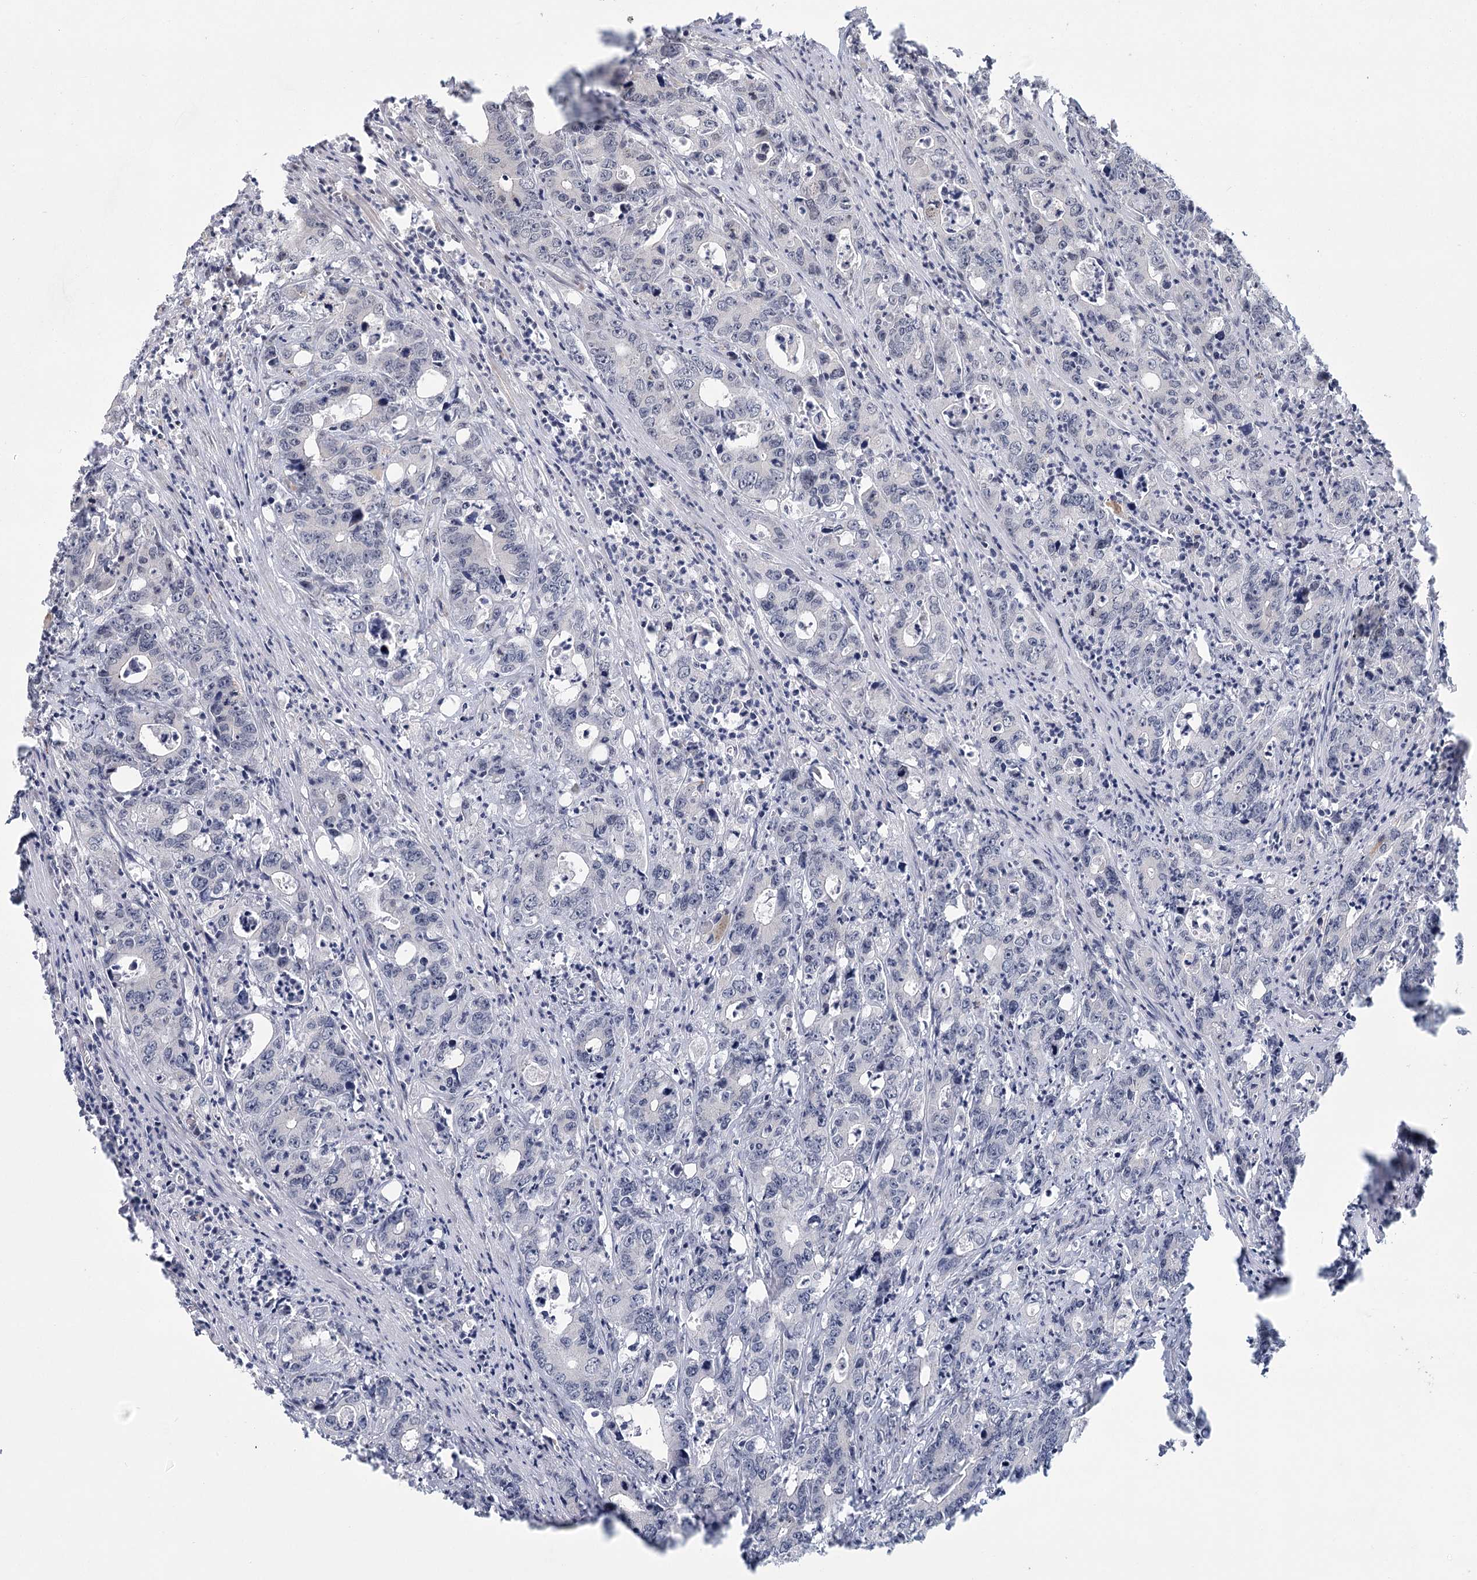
{"staining": {"intensity": "negative", "quantity": "none", "location": "none"}, "tissue": "colorectal cancer", "cell_type": "Tumor cells", "image_type": "cancer", "snomed": [{"axis": "morphology", "description": "Adenocarcinoma, NOS"}, {"axis": "topography", "description": "Colon"}], "caption": "There is no significant expression in tumor cells of colorectal cancer.", "gene": "CIB4", "patient": {"sex": "female", "age": 75}}